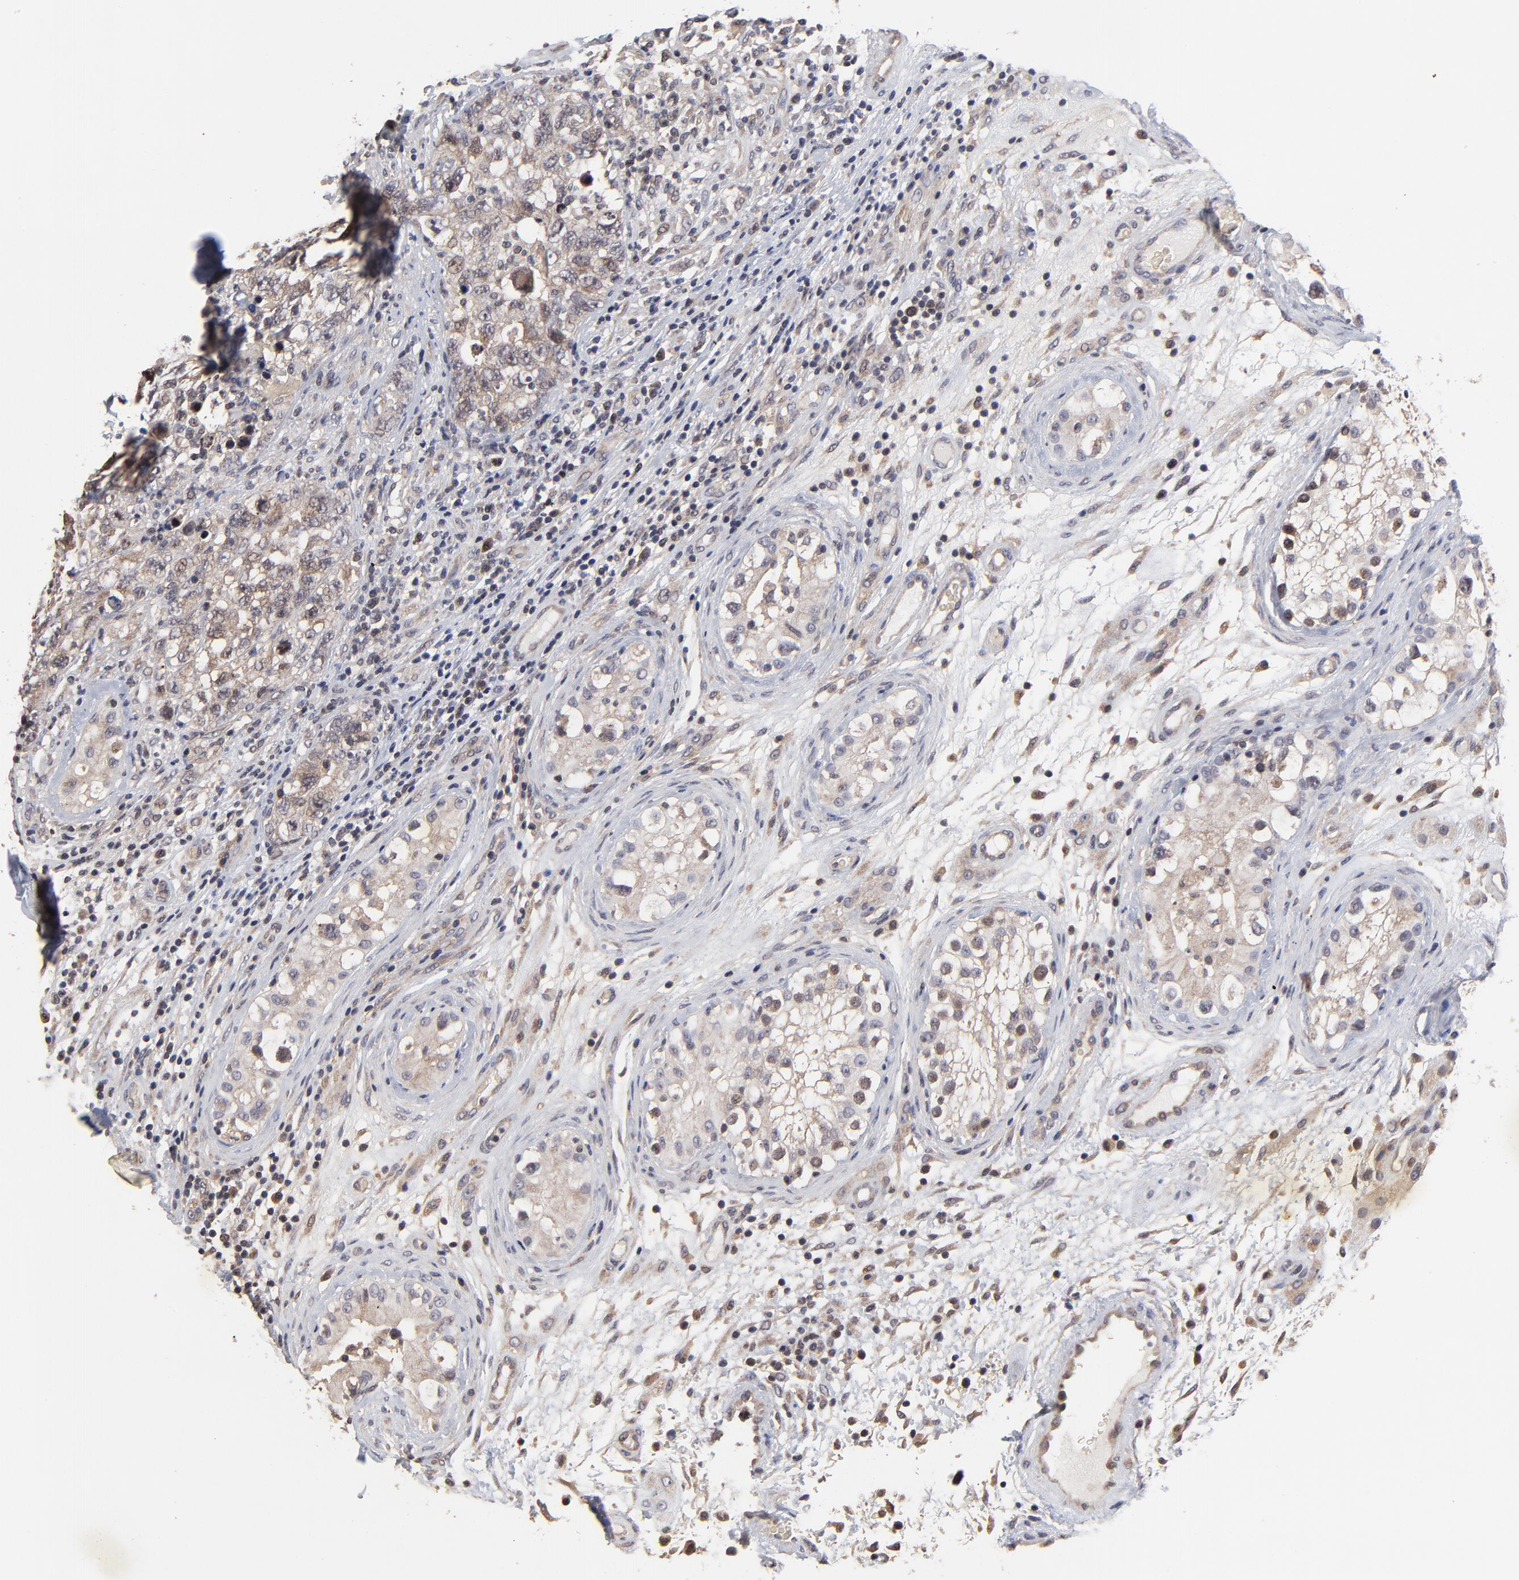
{"staining": {"intensity": "weak", "quantity": ">75%", "location": "cytoplasmic/membranous"}, "tissue": "testis cancer", "cell_type": "Tumor cells", "image_type": "cancer", "snomed": [{"axis": "morphology", "description": "Carcinoma, Embryonal, NOS"}, {"axis": "topography", "description": "Testis"}], "caption": "Human testis cancer (embryonal carcinoma) stained with a brown dye reveals weak cytoplasmic/membranous positive positivity in about >75% of tumor cells.", "gene": "FRMD8", "patient": {"sex": "male", "age": 31}}